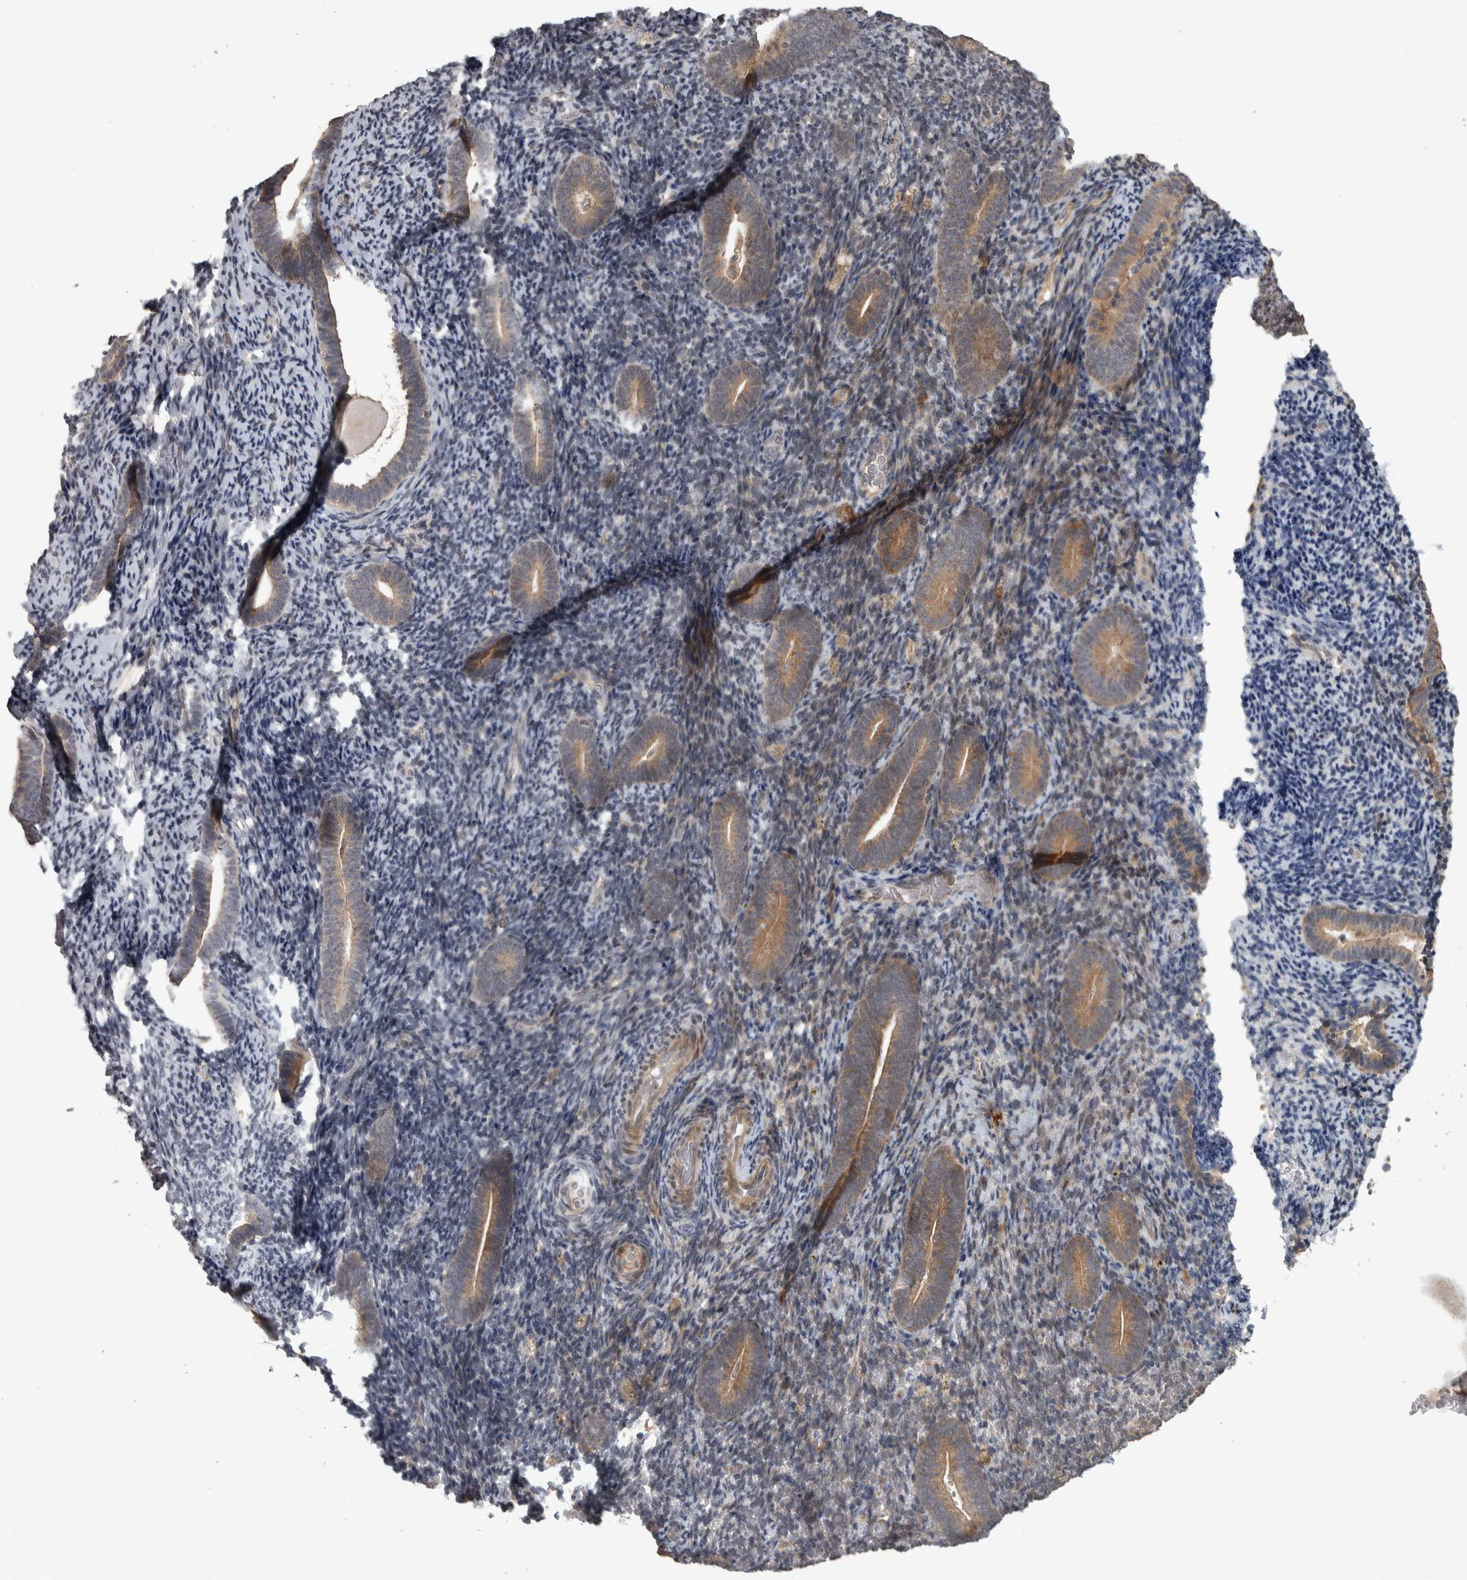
{"staining": {"intensity": "negative", "quantity": "none", "location": "none"}, "tissue": "endometrium", "cell_type": "Cells in endometrial stroma", "image_type": "normal", "snomed": [{"axis": "morphology", "description": "Normal tissue, NOS"}, {"axis": "topography", "description": "Endometrium"}], "caption": "Cells in endometrial stroma are negative for protein expression in normal human endometrium. (Brightfield microscopy of DAB immunohistochemistry at high magnification).", "gene": "ERAL1", "patient": {"sex": "female", "age": 51}}